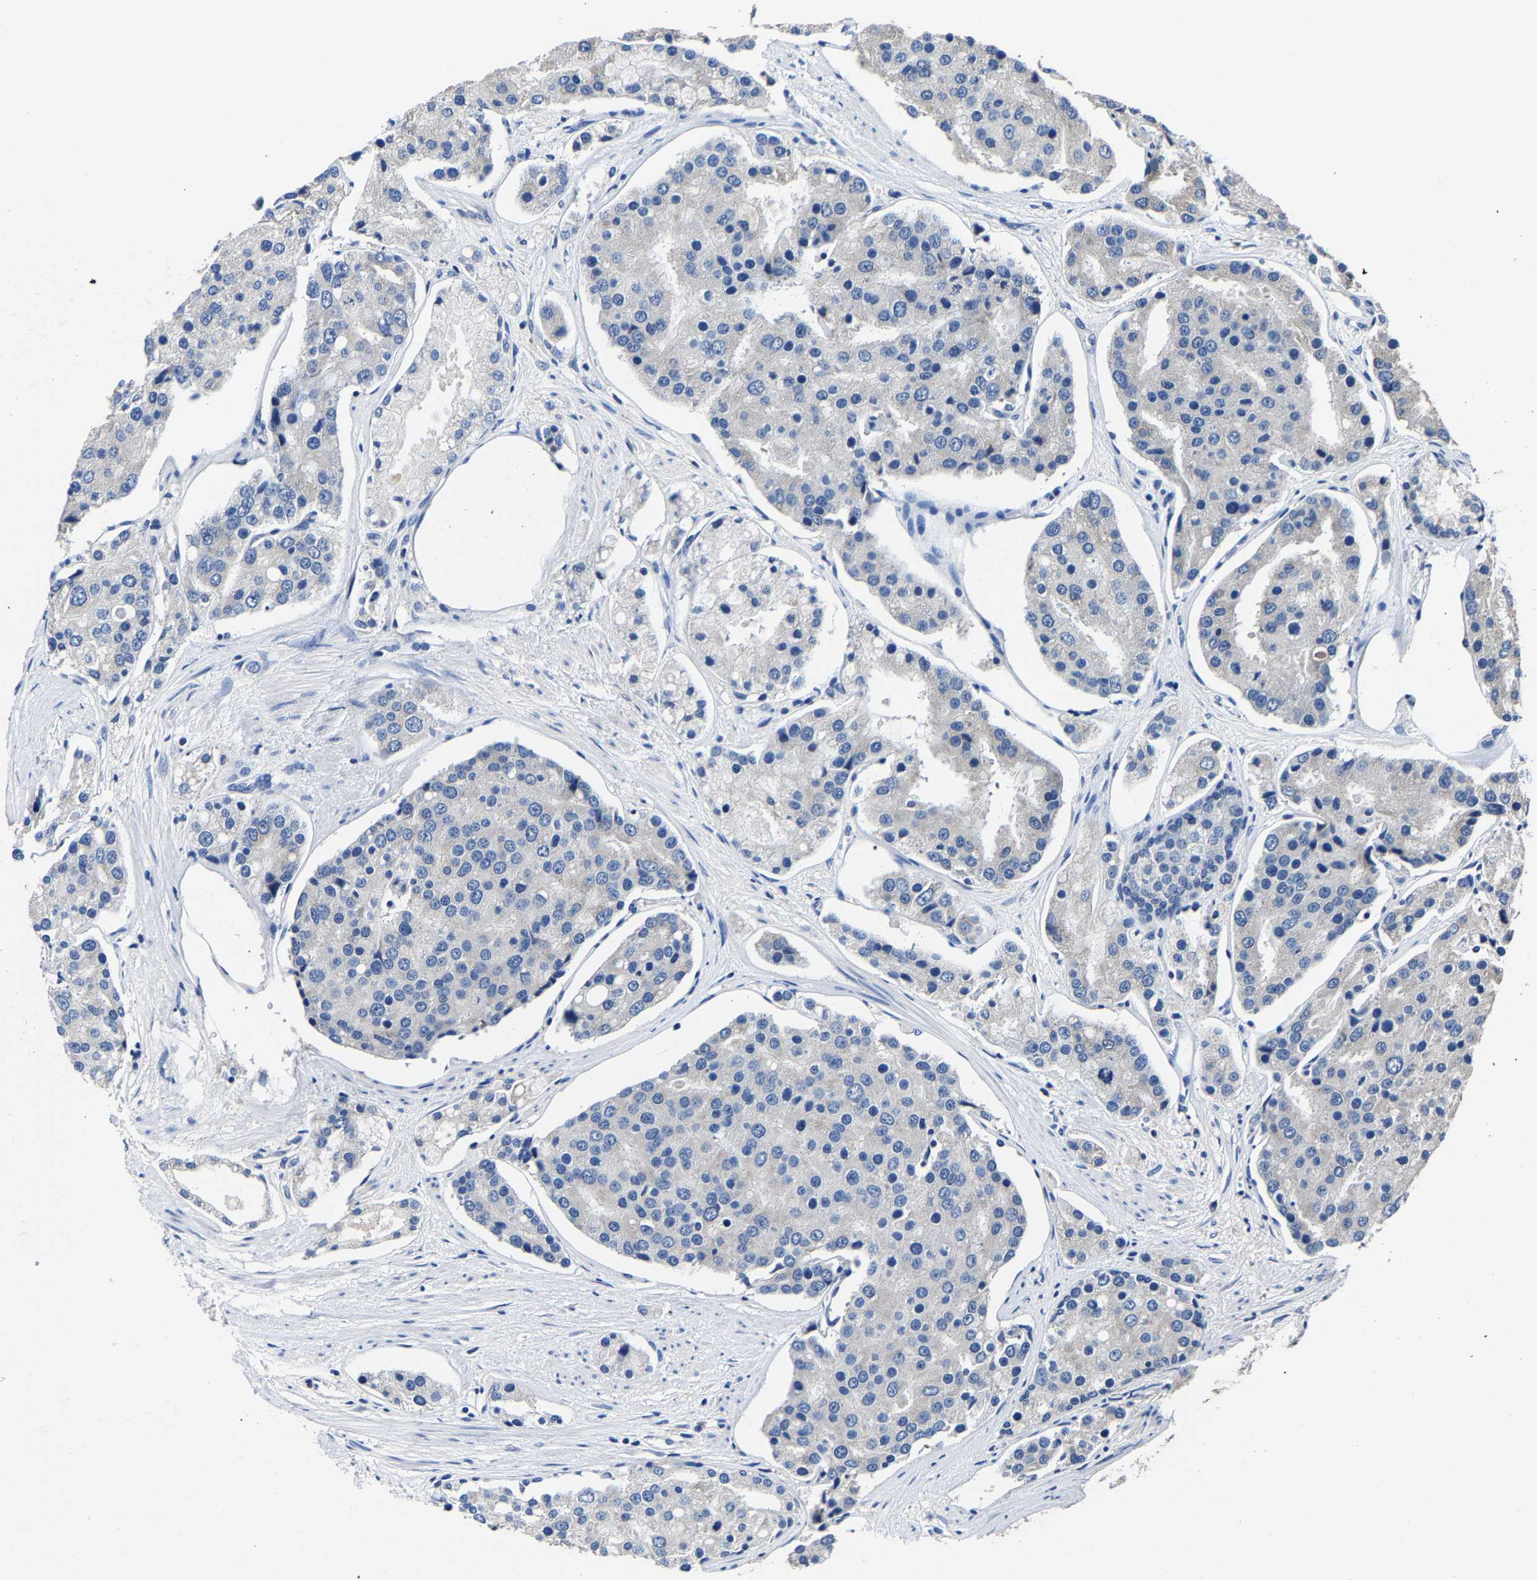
{"staining": {"intensity": "negative", "quantity": "none", "location": "none"}, "tissue": "prostate cancer", "cell_type": "Tumor cells", "image_type": "cancer", "snomed": [{"axis": "morphology", "description": "Adenocarcinoma, High grade"}, {"axis": "topography", "description": "Prostate"}], "caption": "Tumor cells show no significant protein expression in prostate adenocarcinoma (high-grade). (DAB immunohistochemistry (IHC) visualized using brightfield microscopy, high magnification).", "gene": "EBAG9", "patient": {"sex": "male", "age": 50}}